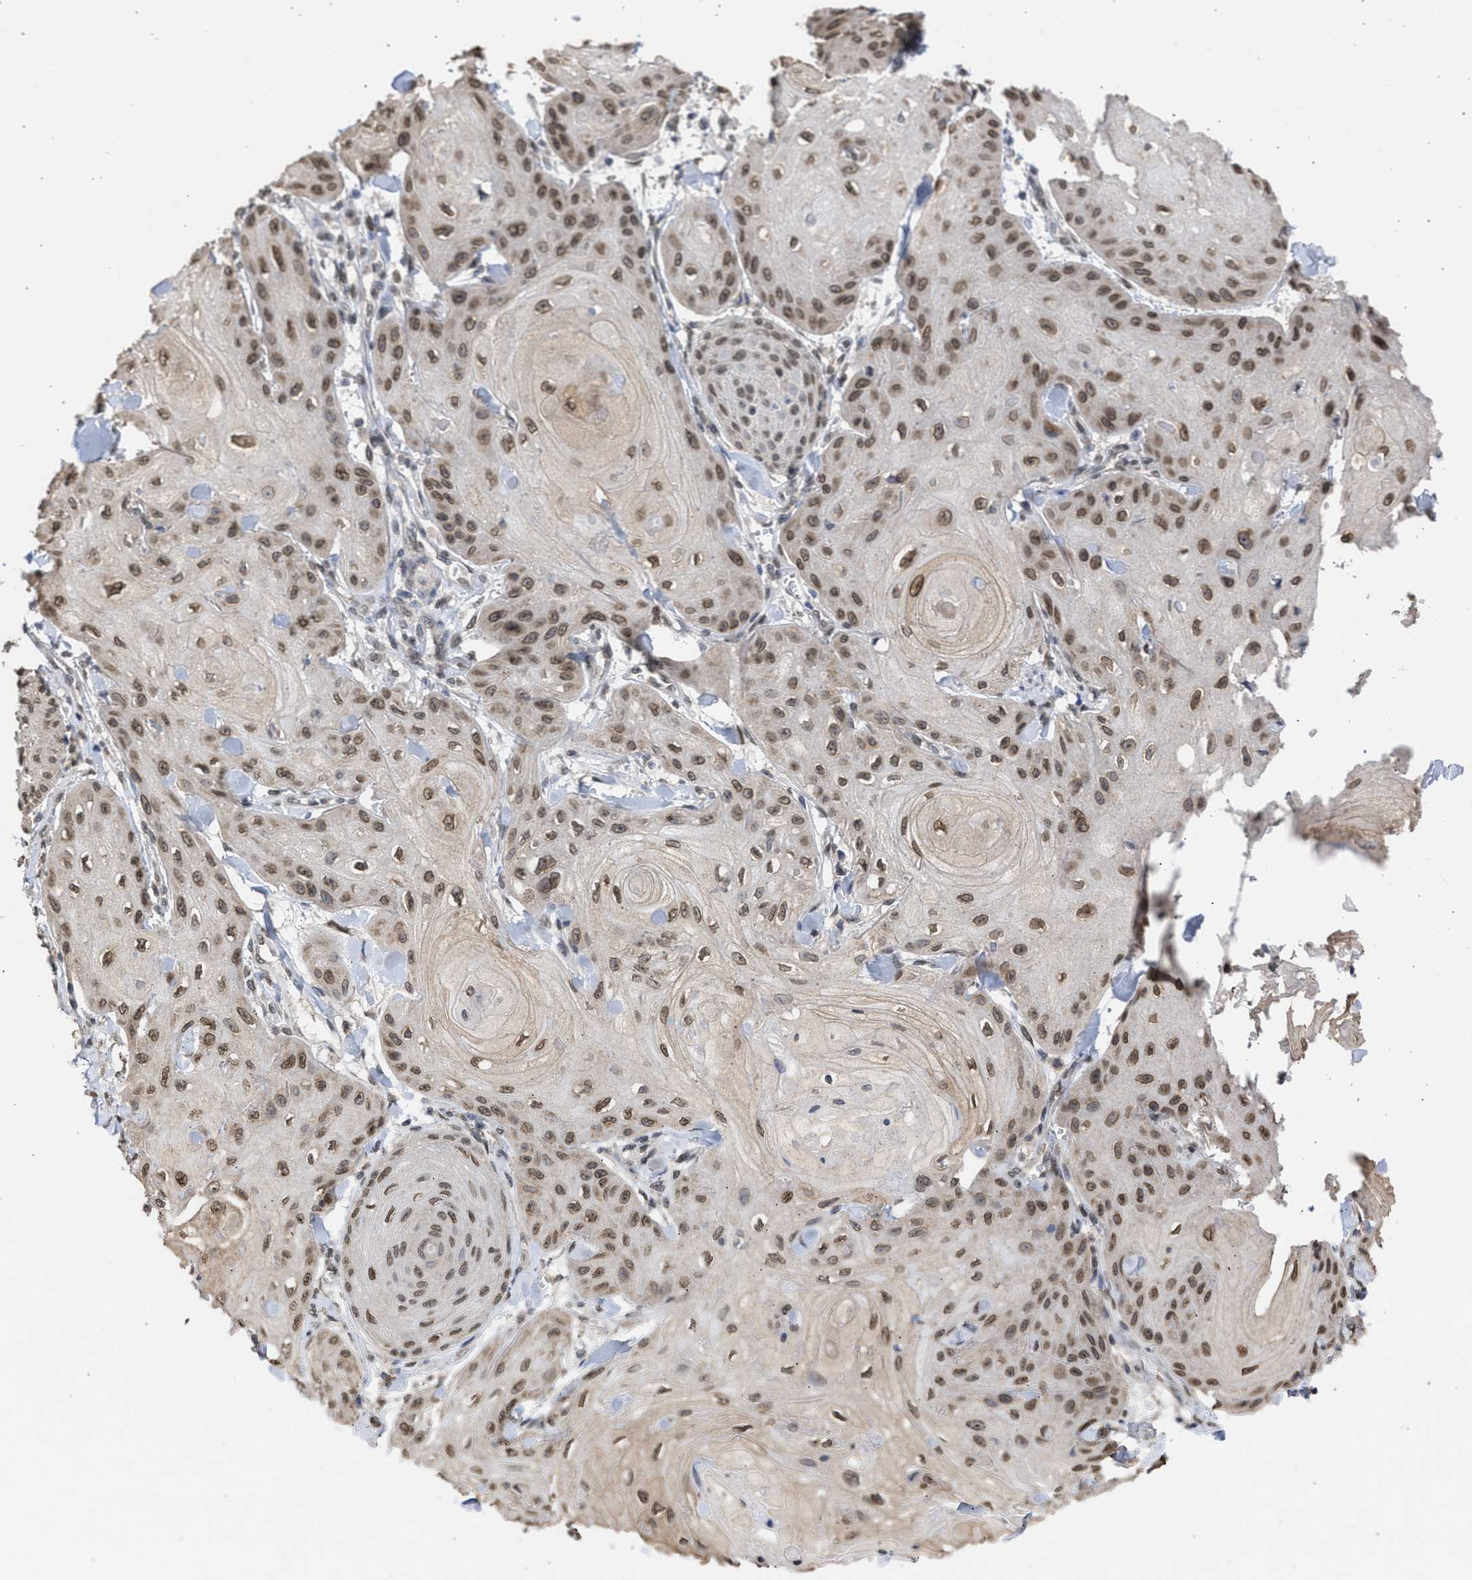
{"staining": {"intensity": "moderate", "quantity": ">75%", "location": "cytoplasmic/membranous,nuclear"}, "tissue": "skin cancer", "cell_type": "Tumor cells", "image_type": "cancer", "snomed": [{"axis": "morphology", "description": "Squamous cell carcinoma, NOS"}, {"axis": "topography", "description": "Skin"}], "caption": "Immunohistochemical staining of human squamous cell carcinoma (skin) displays moderate cytoplasmic/membranous and nuclear protein staining in approximately >75% of tumor cells.", "gene": "NUP35", "patient": {"sex": "male", "age": 74}}